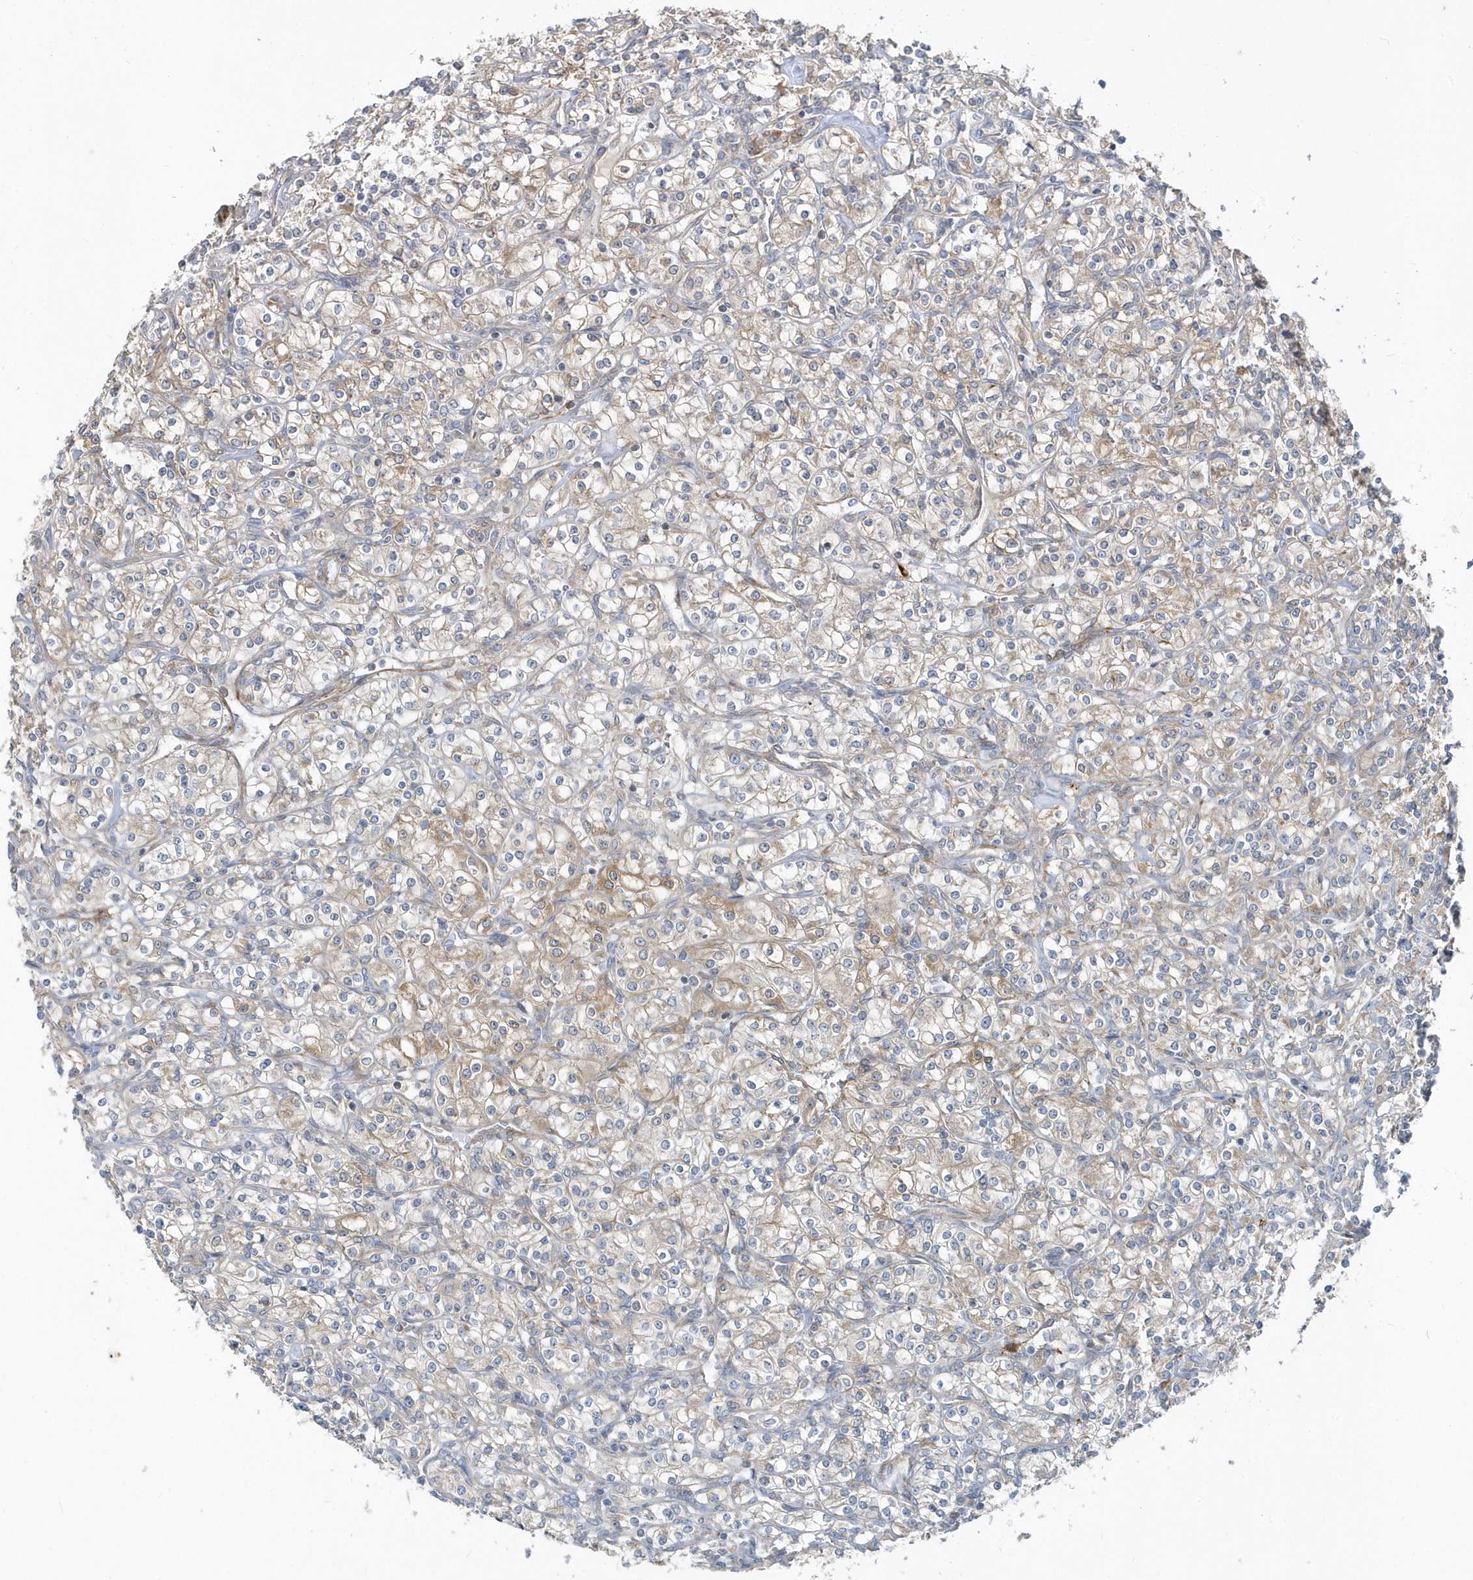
{"staining": {"intensity": "moderate", "quantity": "25%-75%", "location": "cytoplasmic/membranous"}, "tissue": "renal cancer", "cell_type": "Tumor cells", "image_type": "cancer", "snomed": [{"axis": "morphology", "description": "Adenocarcinoma, NOS"}, {"axis": "topography", "description": "Kidney"}], "caption": "A brown stain highlights moderate cytoplasmic/membranous positivity of a protein in renal adenocarcinoma tumor cells. The staining is performed using DAB brown chromogen to label protein expression. The nuclei are counter-stained blue using hematoxylin.", "gene": "LEXM", "patient": {"sex": "male", "age": 77}}